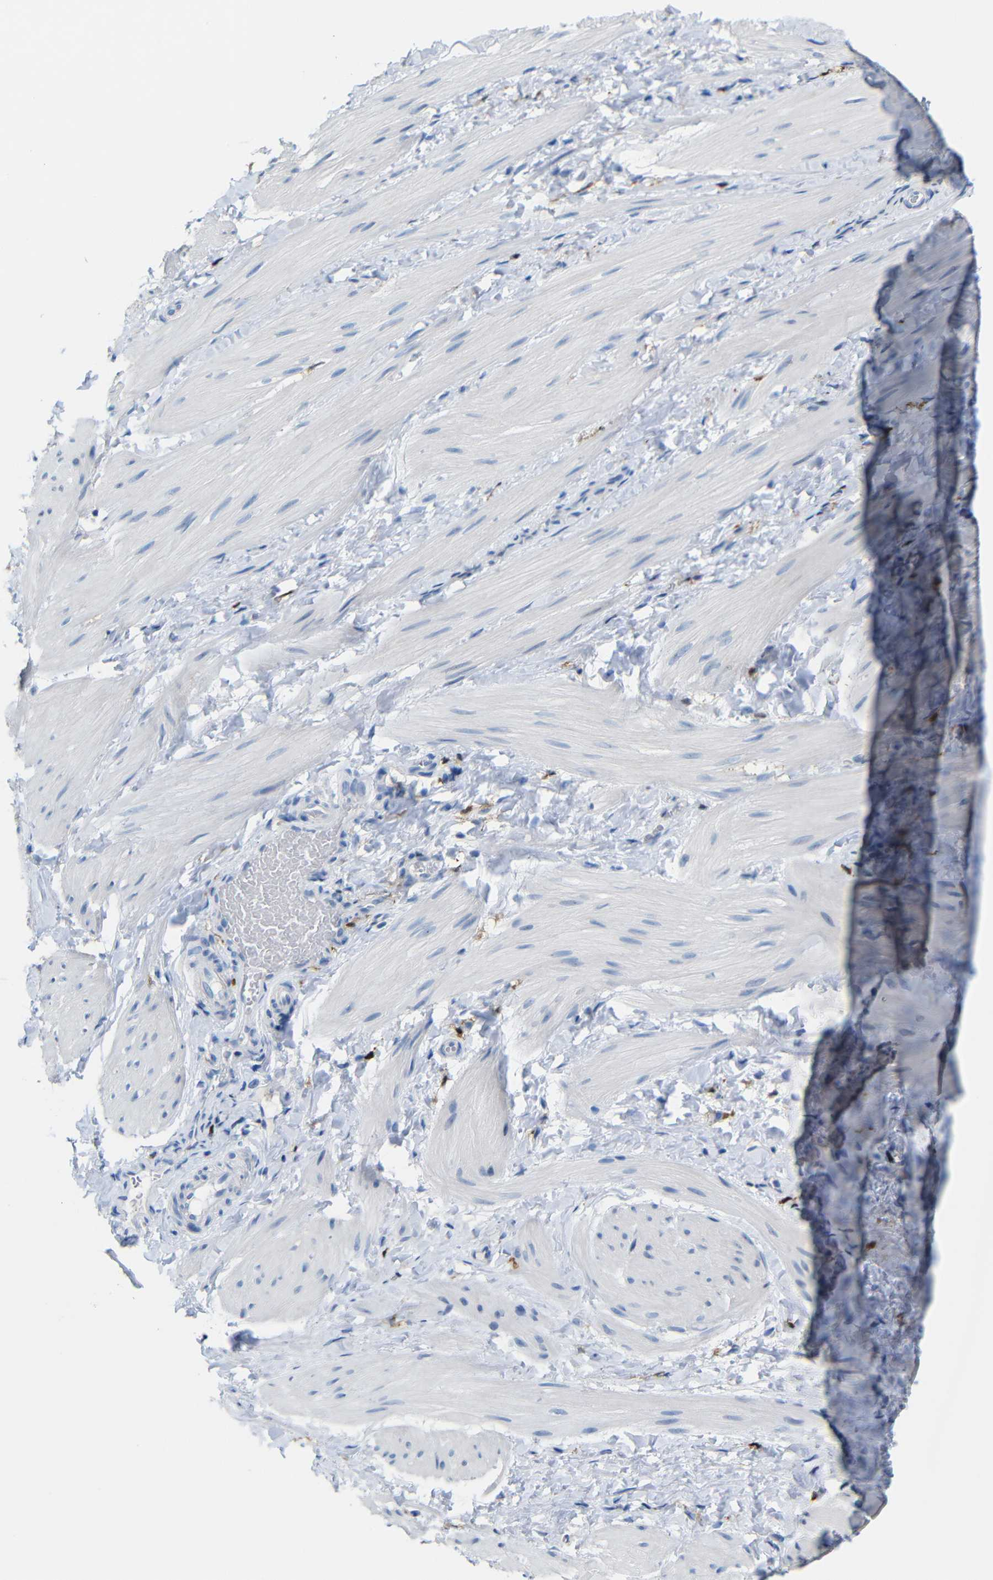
{"staining": {"intensity": "negative", "quantity": "none", "location": "none"}, "tissue": "smooth muscle", "cell_type": "Smooth muscle cells", "image_type": "normal", "snomed": [{"axis": "morphology", "description": "Normal tissue, NOS"}, {"axis": "topography", "description": "Smooth muscle"}], "caption": "DAB (3,3'-diaminobenzidine) immunohistochemical staining of unremarkable human smooth muscle demonstrates no significant positivity in smooth muscle cells.", "gene": "C1orf210", "patient": {"sex": "male", "age": 16}}